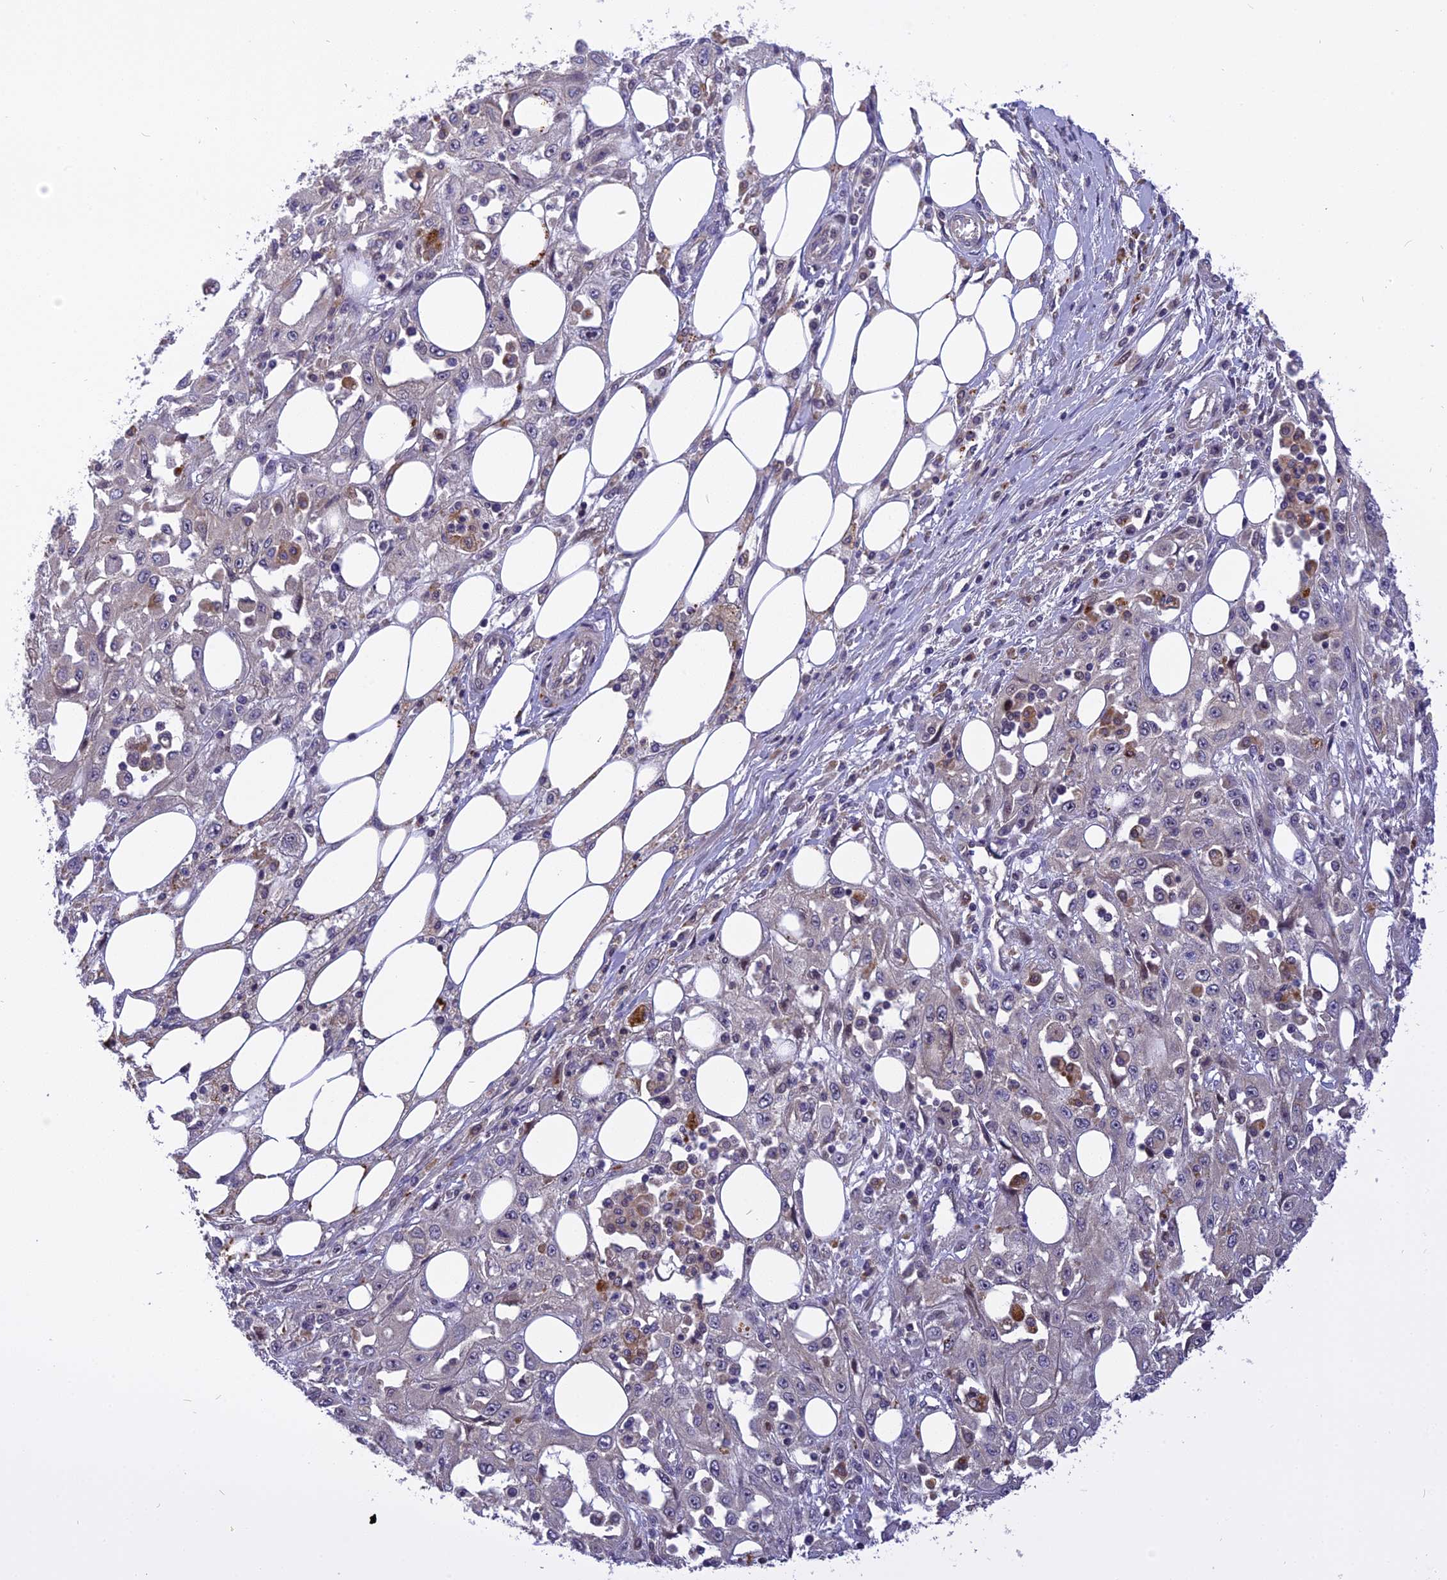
{"staining": {"intensity": "negative", "quantity": "none", "location": "none"}, "tissue": "skin cancer", "cell_type": "Tumor cells", "image_type": "cancer", "snomed": [{"axis": "morphology", "description": "Squamous cell carcinoma, NOS"}, {"axis": "morphology", "description": "Squamous cell carcinoma, metastatic, NOS"}, {"axis": "topography", "description": "Skin"}, {"axis": "topography", "description": "Lymph node"}], "caption": "Immunohistochemistry (IHC) of skin cancer (metastatic squamous cell carcinoma) shows no staining in tumor cells.", "gene": "FNIP2", "patient": {"sex": "male", "age": 75}}